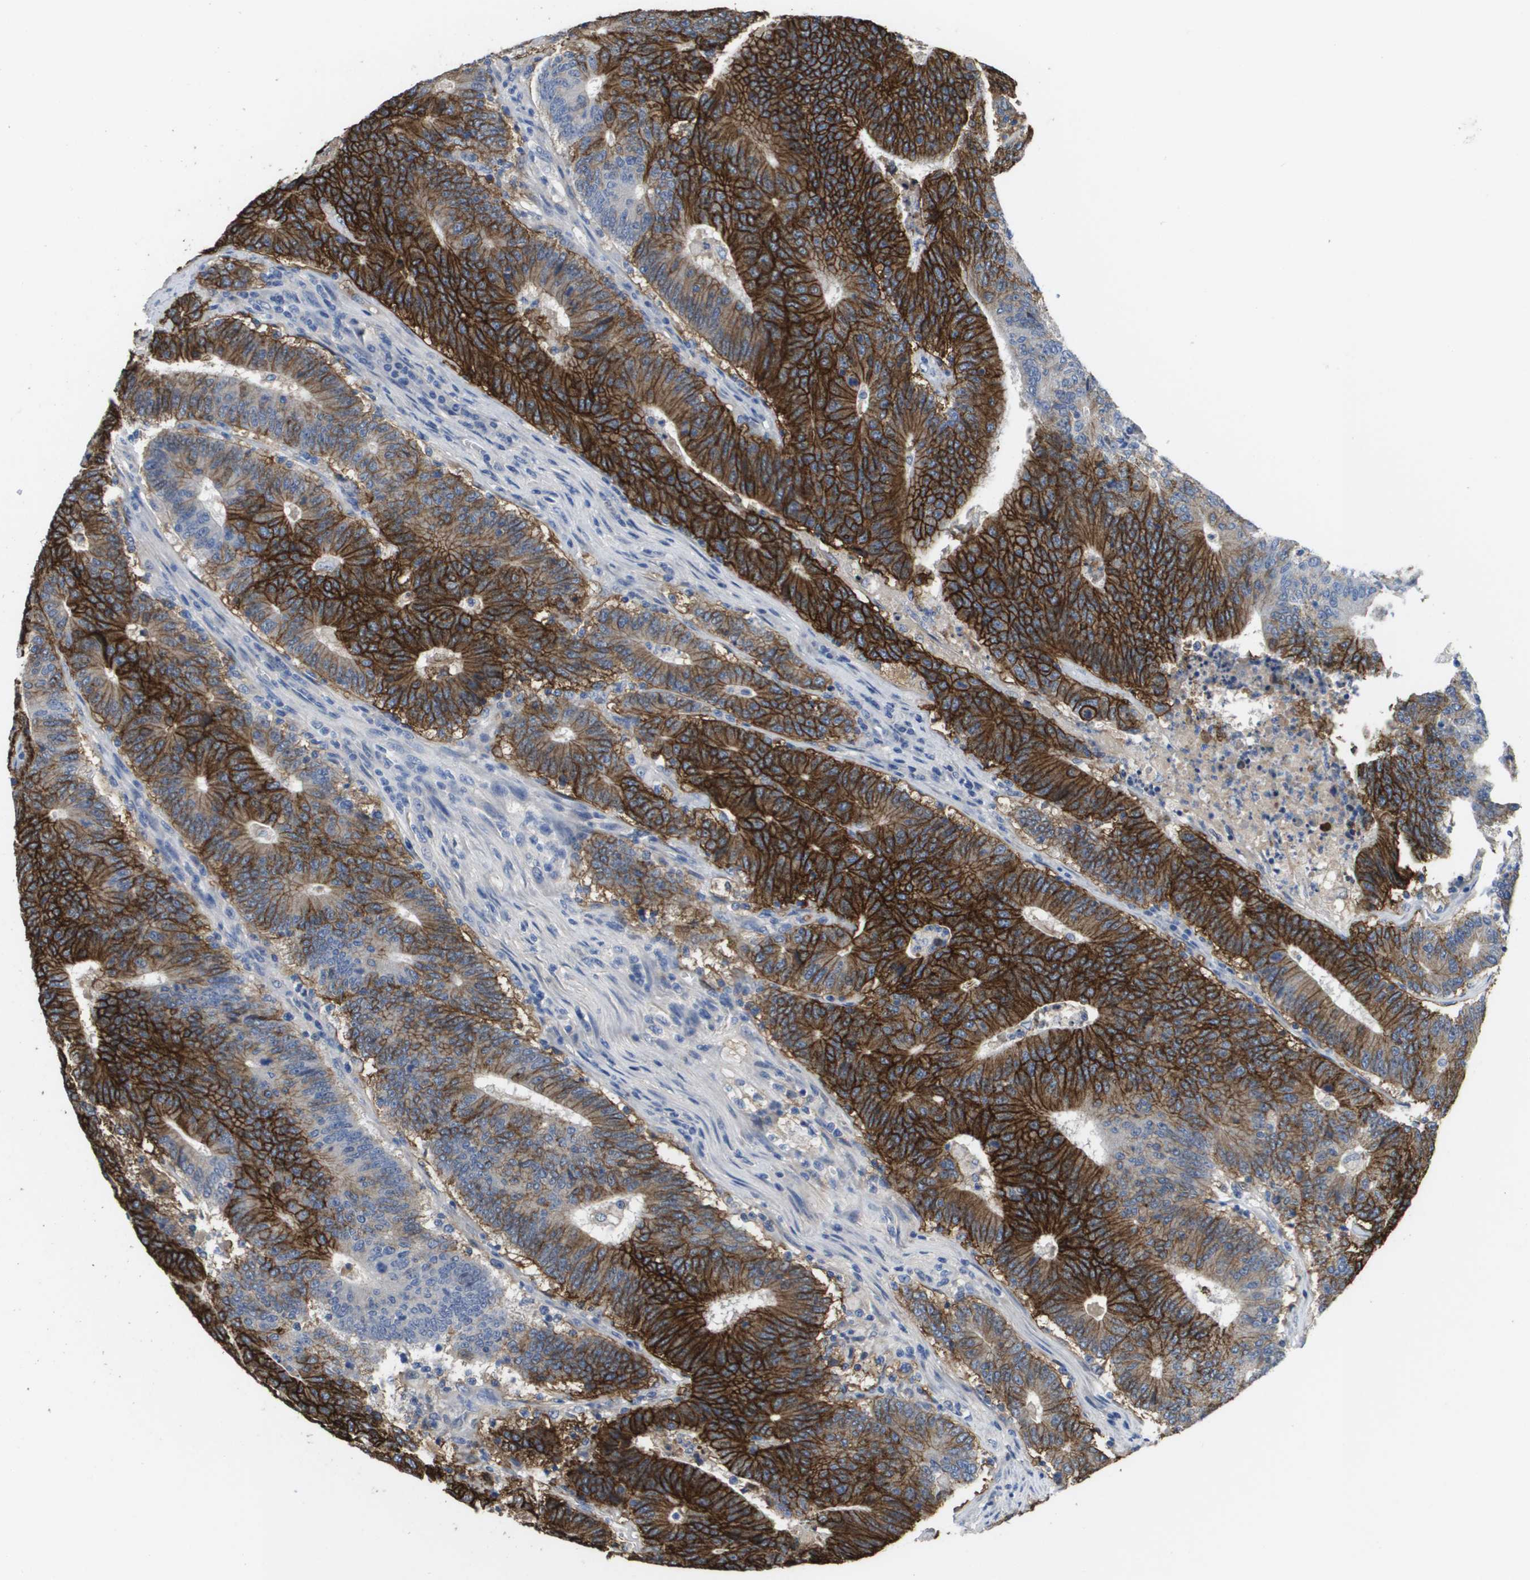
{"staining": {"intensity": "strong", "quantity": ">75%", "location": "cytoplasmic/membranous"}, "tissue": "colorectal cancer", "cell_type": "Tumor cells", "image_type": "cancer", "snomed": [{"axis": "morphology", "description": "Normal tissue, NOS"}, {"axis": "morphology", "description": "Adenocarcinoma, NOS"}, {"axis": "topography", "description": "Colon"}], "caption": "Adenocarcinoma (colorectal) stained with a brown dye exhibits strong cytoplasmic/membranous positive staining in about >75% of tumor cells.", "gene": "CA9", "patient": {"sex": "female", "age": 75}}